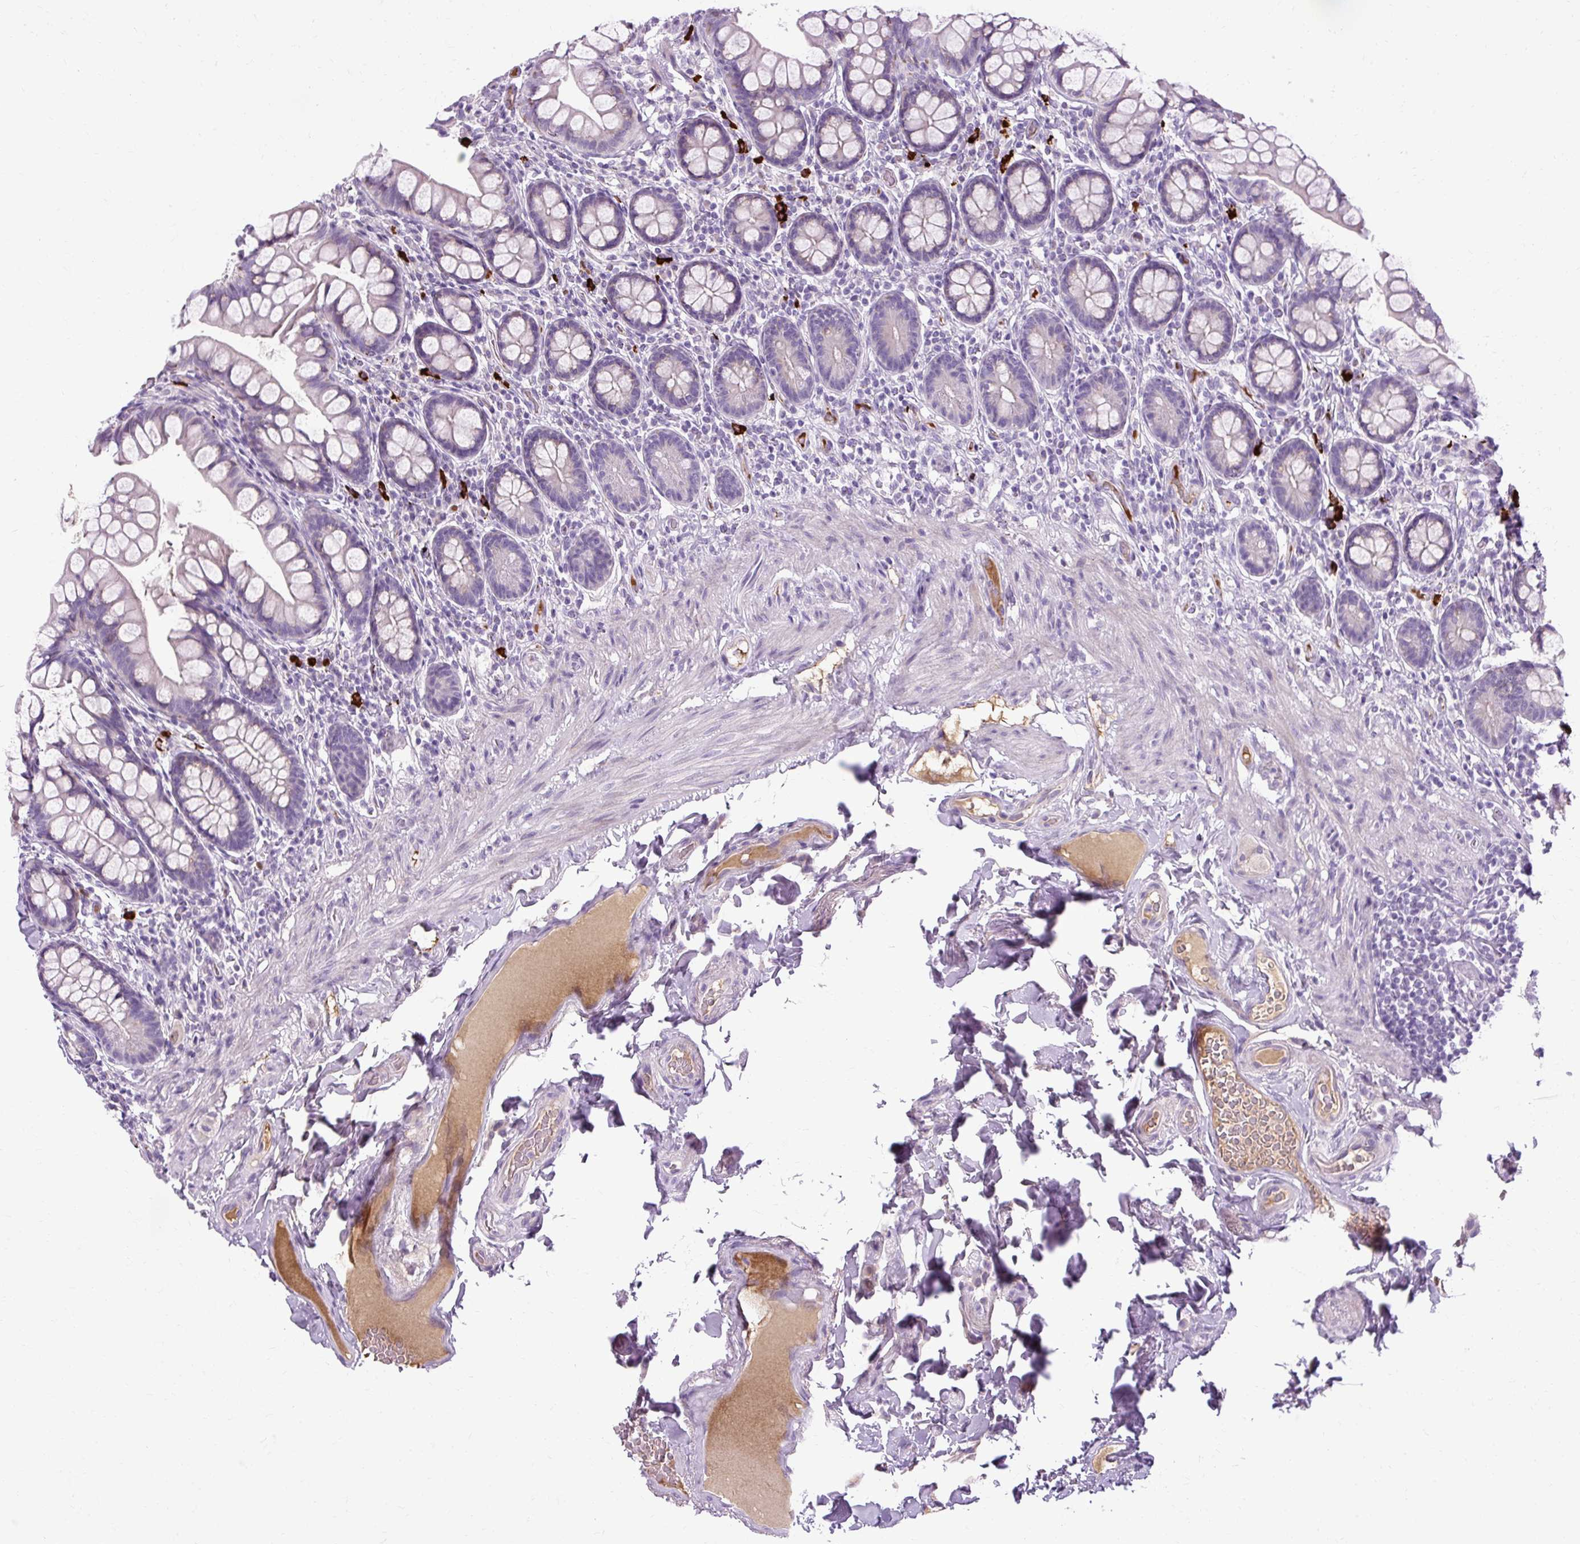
{"staining": {"intensity": "weak", "quantity": "<25%", "location": "cytoplasmic/membranous"}, "tissue": "small intestine", "cell_type": "Glandular cells", "image_type": "normal", "snomed": [{"axis": "morphology", "description": "Normal tissue, NOS"}, {"axis": "topography", "description": "Small intestine"}], "caption": "Protein analysis of unremarkable small intestine exhibits no significant expression in glandular cells.", "gene": "ARRDC2", "patient": {"sex": "male", "age": 70}}